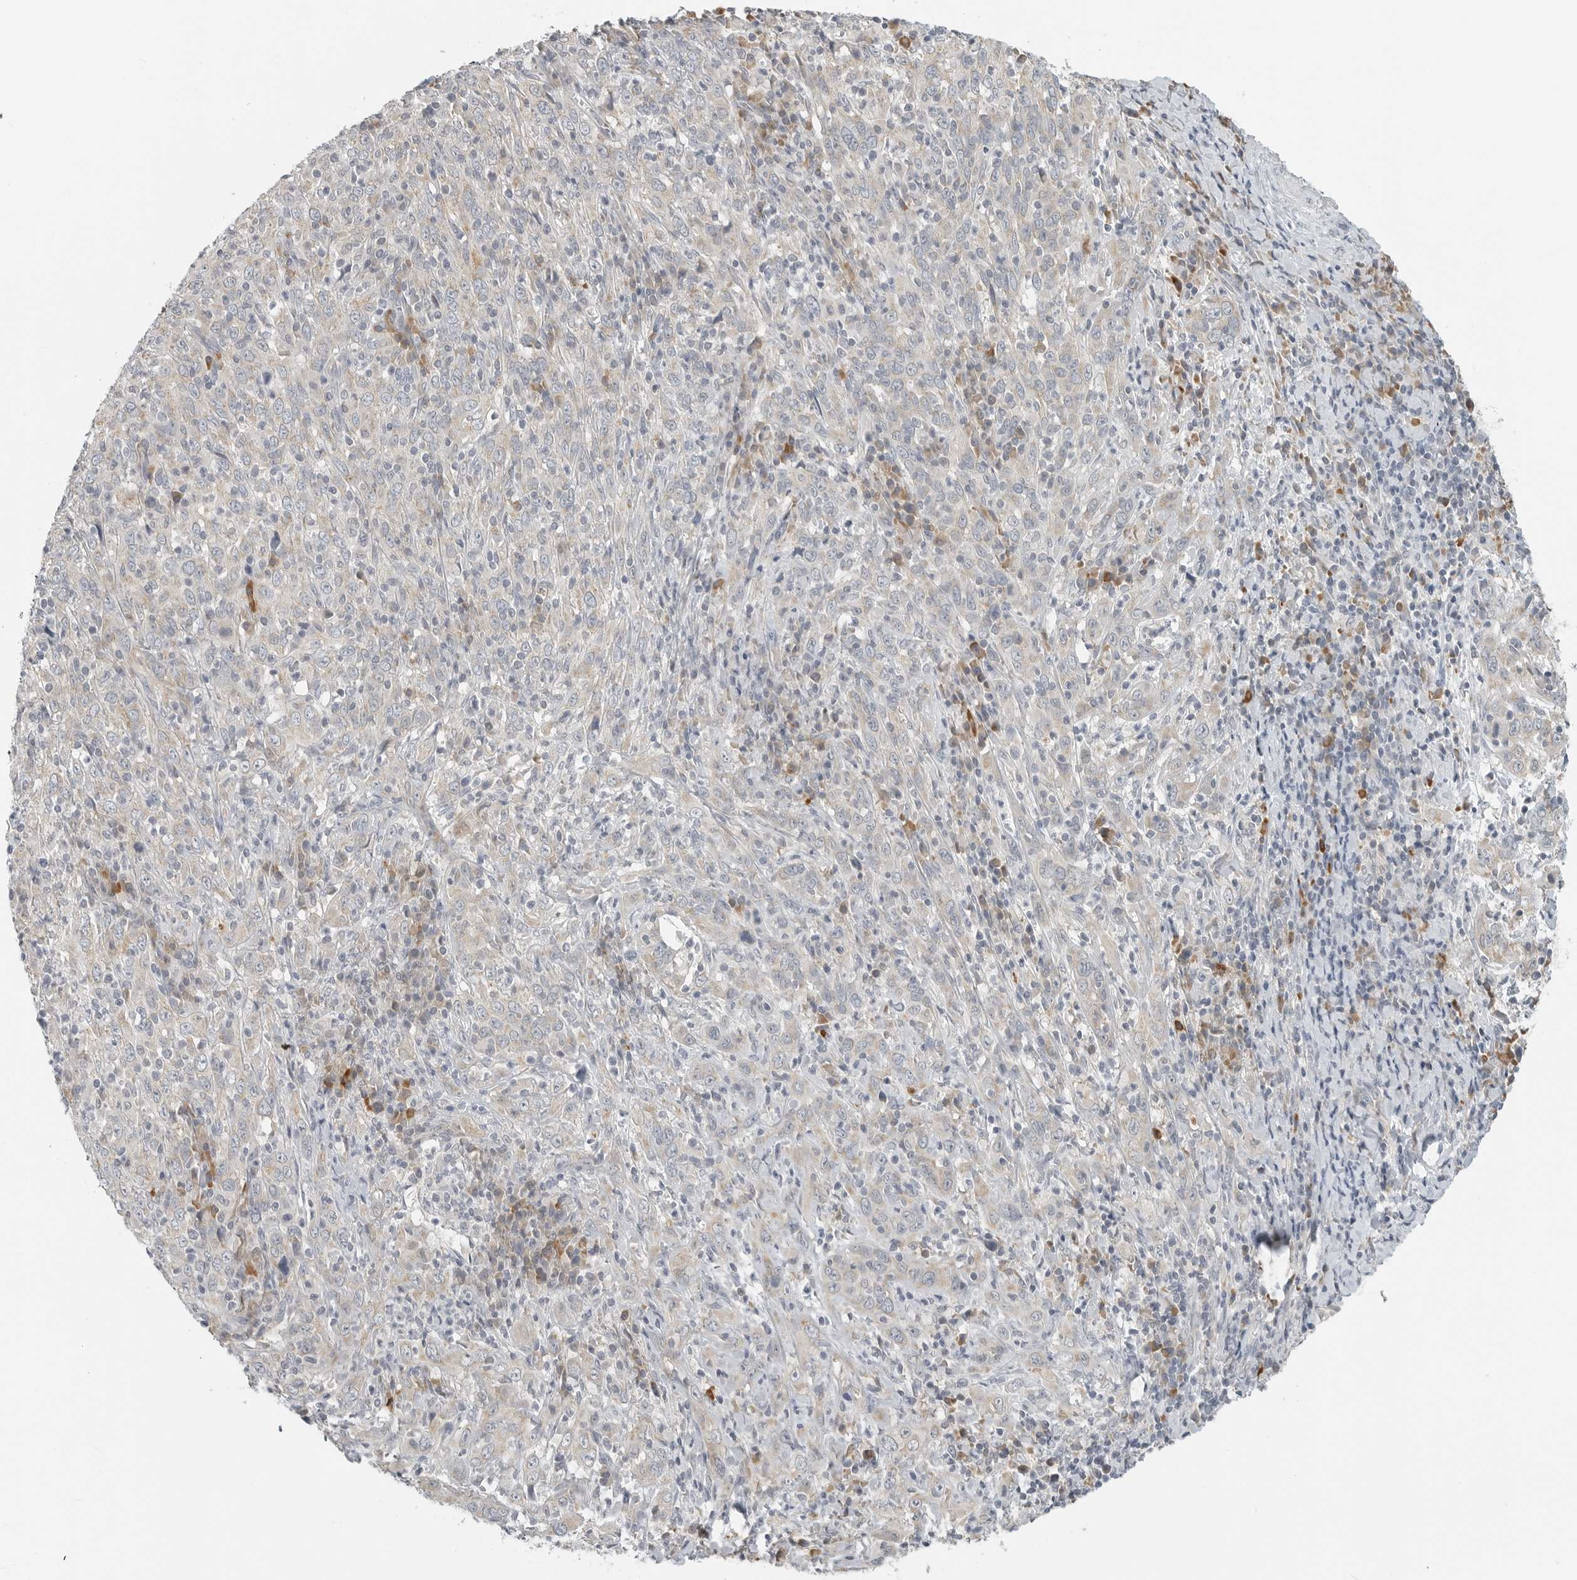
{"staining": {"intensity": "negative", "quantity": "none", "location": "none"}, "tissue": "cervical cancer", "cell_type": "Tumor cells", "image_type": "cancer", "snomed": [{"axis": "morphology", "description": "Squamous cell carcinoma, NOS"}, {"axis": "topography", "description": "Cervix"}], "caption": "This micrograph is of cervical cancer (squamous cell carcinoma) stained with immunohistochemistry to label a protein in brown with the nuclei are counter-stained blue. There is no positivity in tumor cells.", "gene": "IL12RB2", "patient": {"sex": "female", "age": 46}}